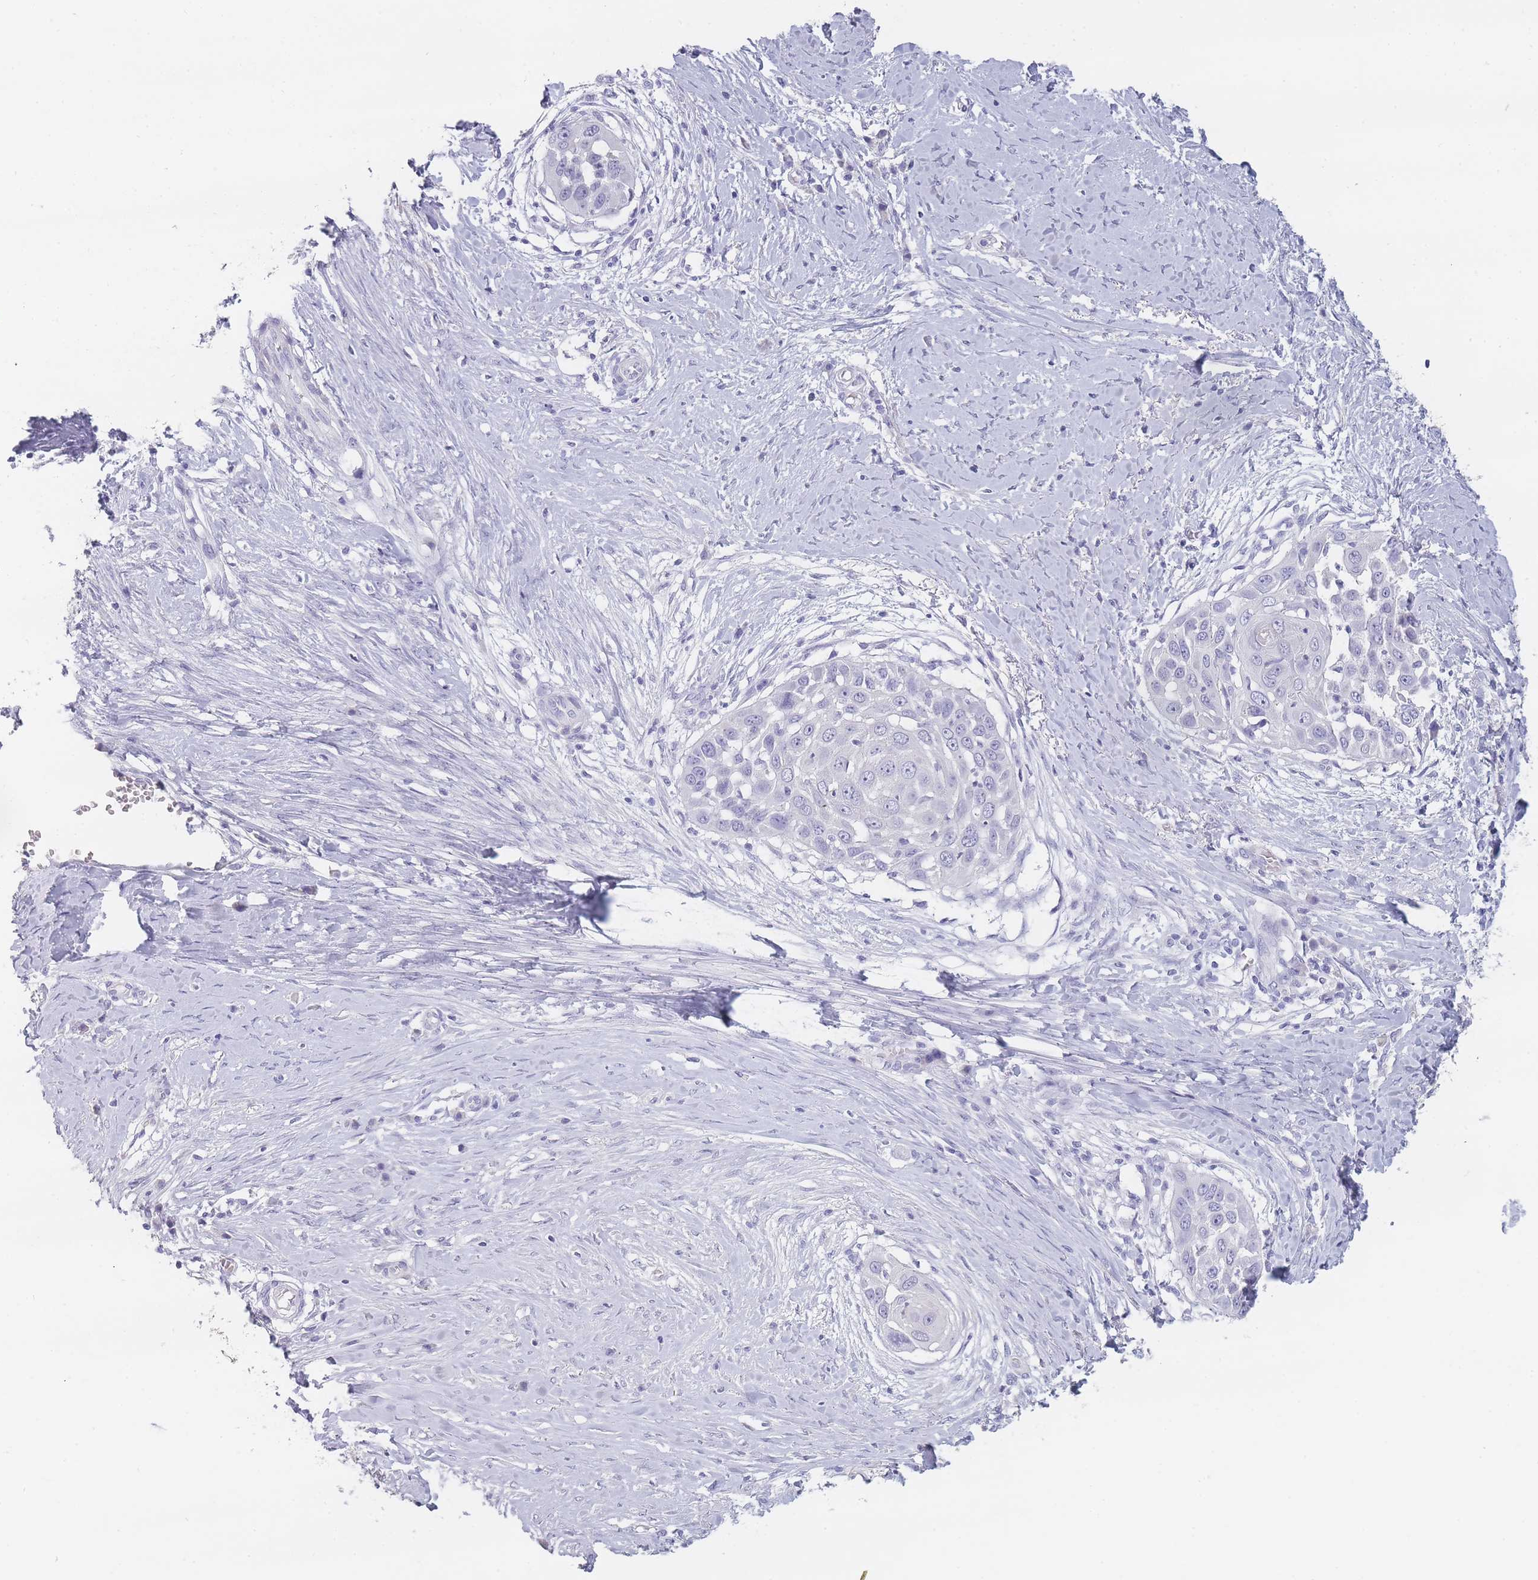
{"staining": {"intensity": "negative", "quantity": "none", "location": "none"}, "tissue": "skin cancer", "cell_type": "Tumor cells", "image_type": "cancer", "snomed": [{"axis": "morphology", "description": "Squamous cell carcinoma, NOS"}, {"axis": "topography", "description": "Skin"}], "caption": "This is an immunohistochemistry micrograph of skin cancer (squamous cell carcinoma). There is no expression in tumor cells.", "gene": "INS", "patient": {"sex": "female", "age": 44}}